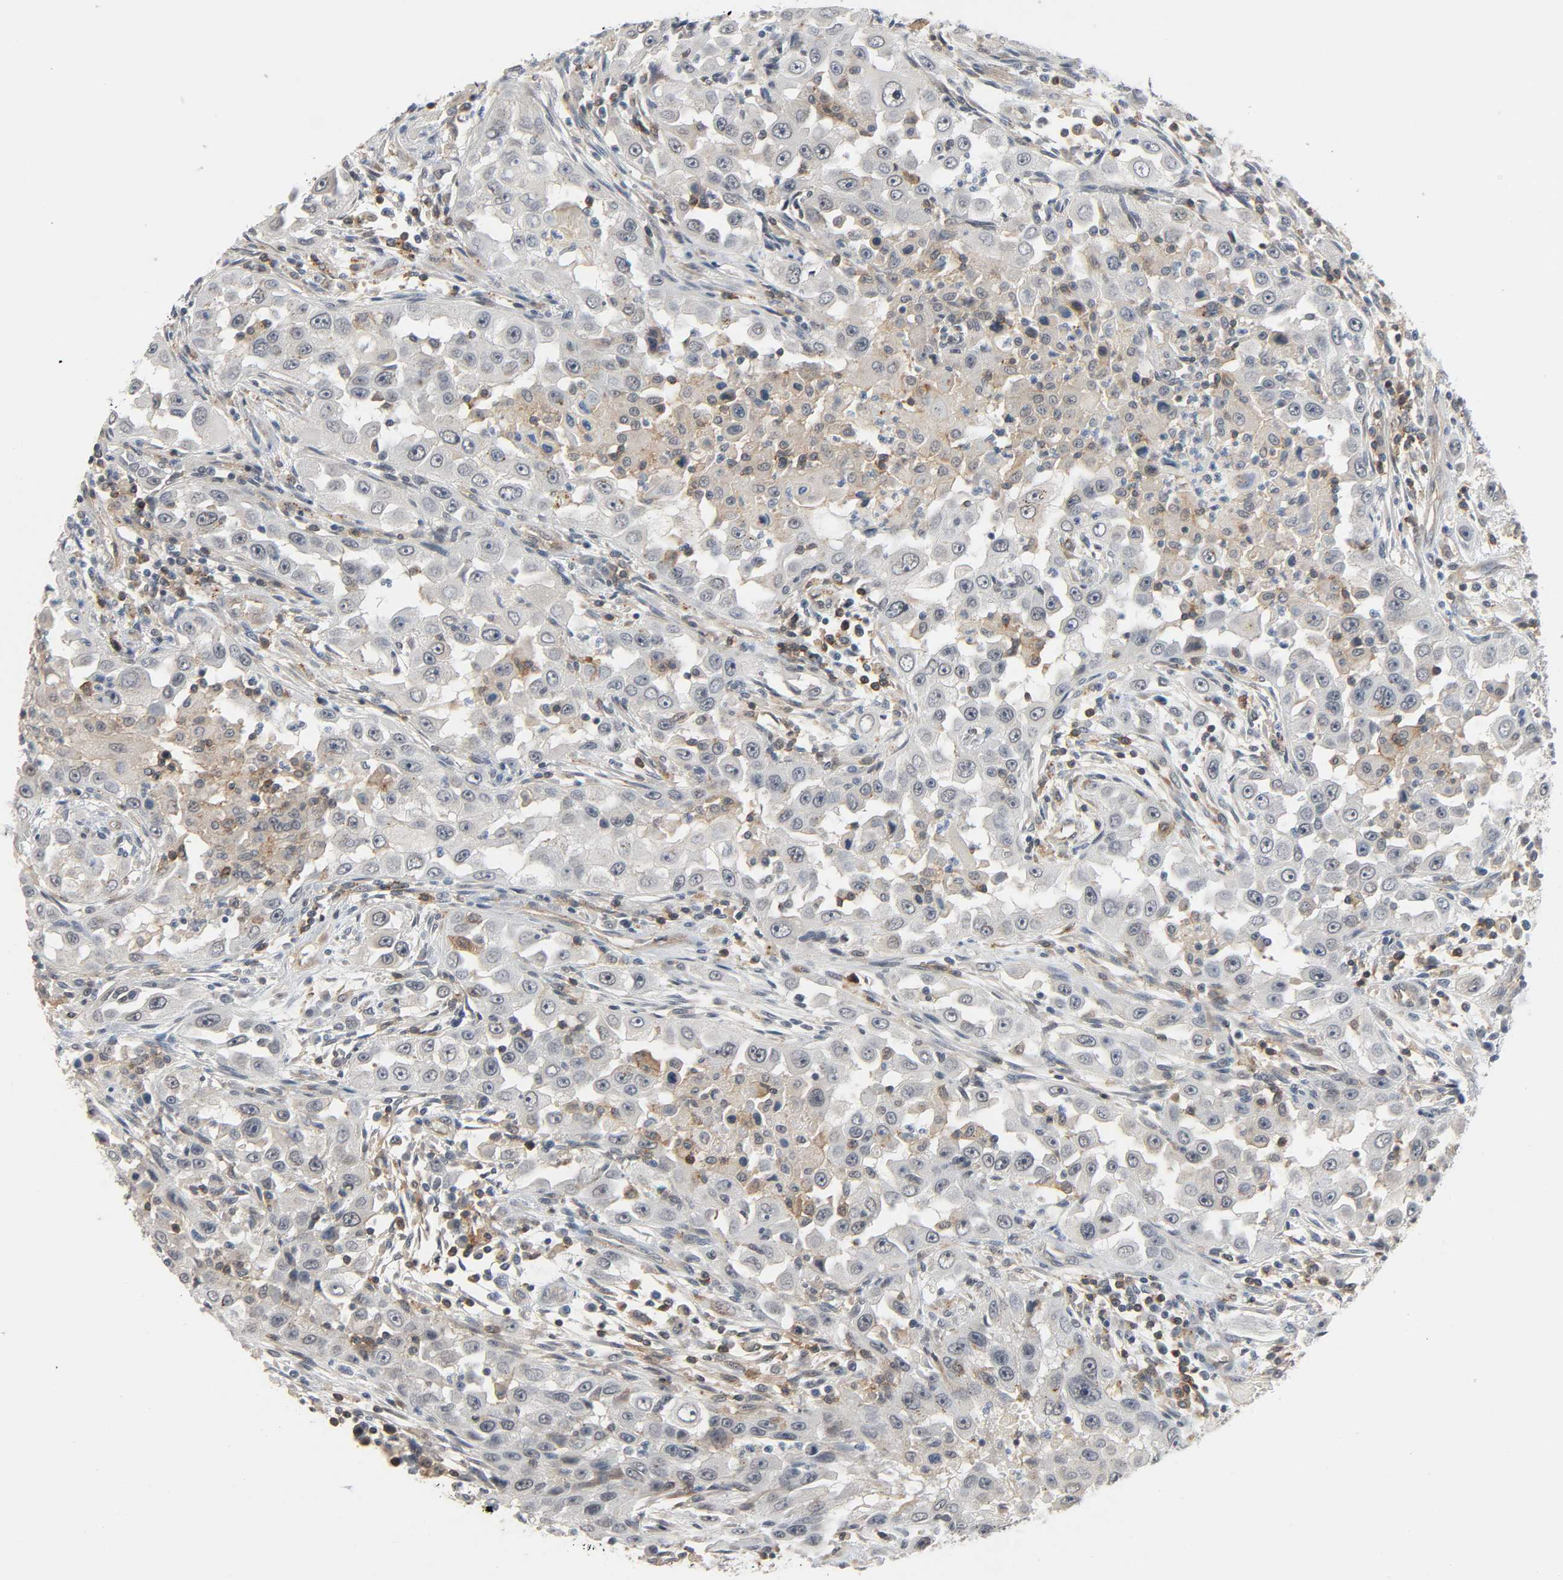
{"staining": {"intensity": "weak", "quantity": "<25%", "location": "cytoplasmic/membranous"}, "tissue": "head and neck cancer", "cell_type": "Tumor cells", "image_type": "cancer", "snomed": [{"axis": "morphology", "description": "Carcinoma, NOS"}, {"axis": "topography", "description": "Head-Neck"}], "caption": "There is no significant expression in tumor cells of head and neck cancer.", "gene": "CD4", "patient": {"sex": "male", "age": 87}}